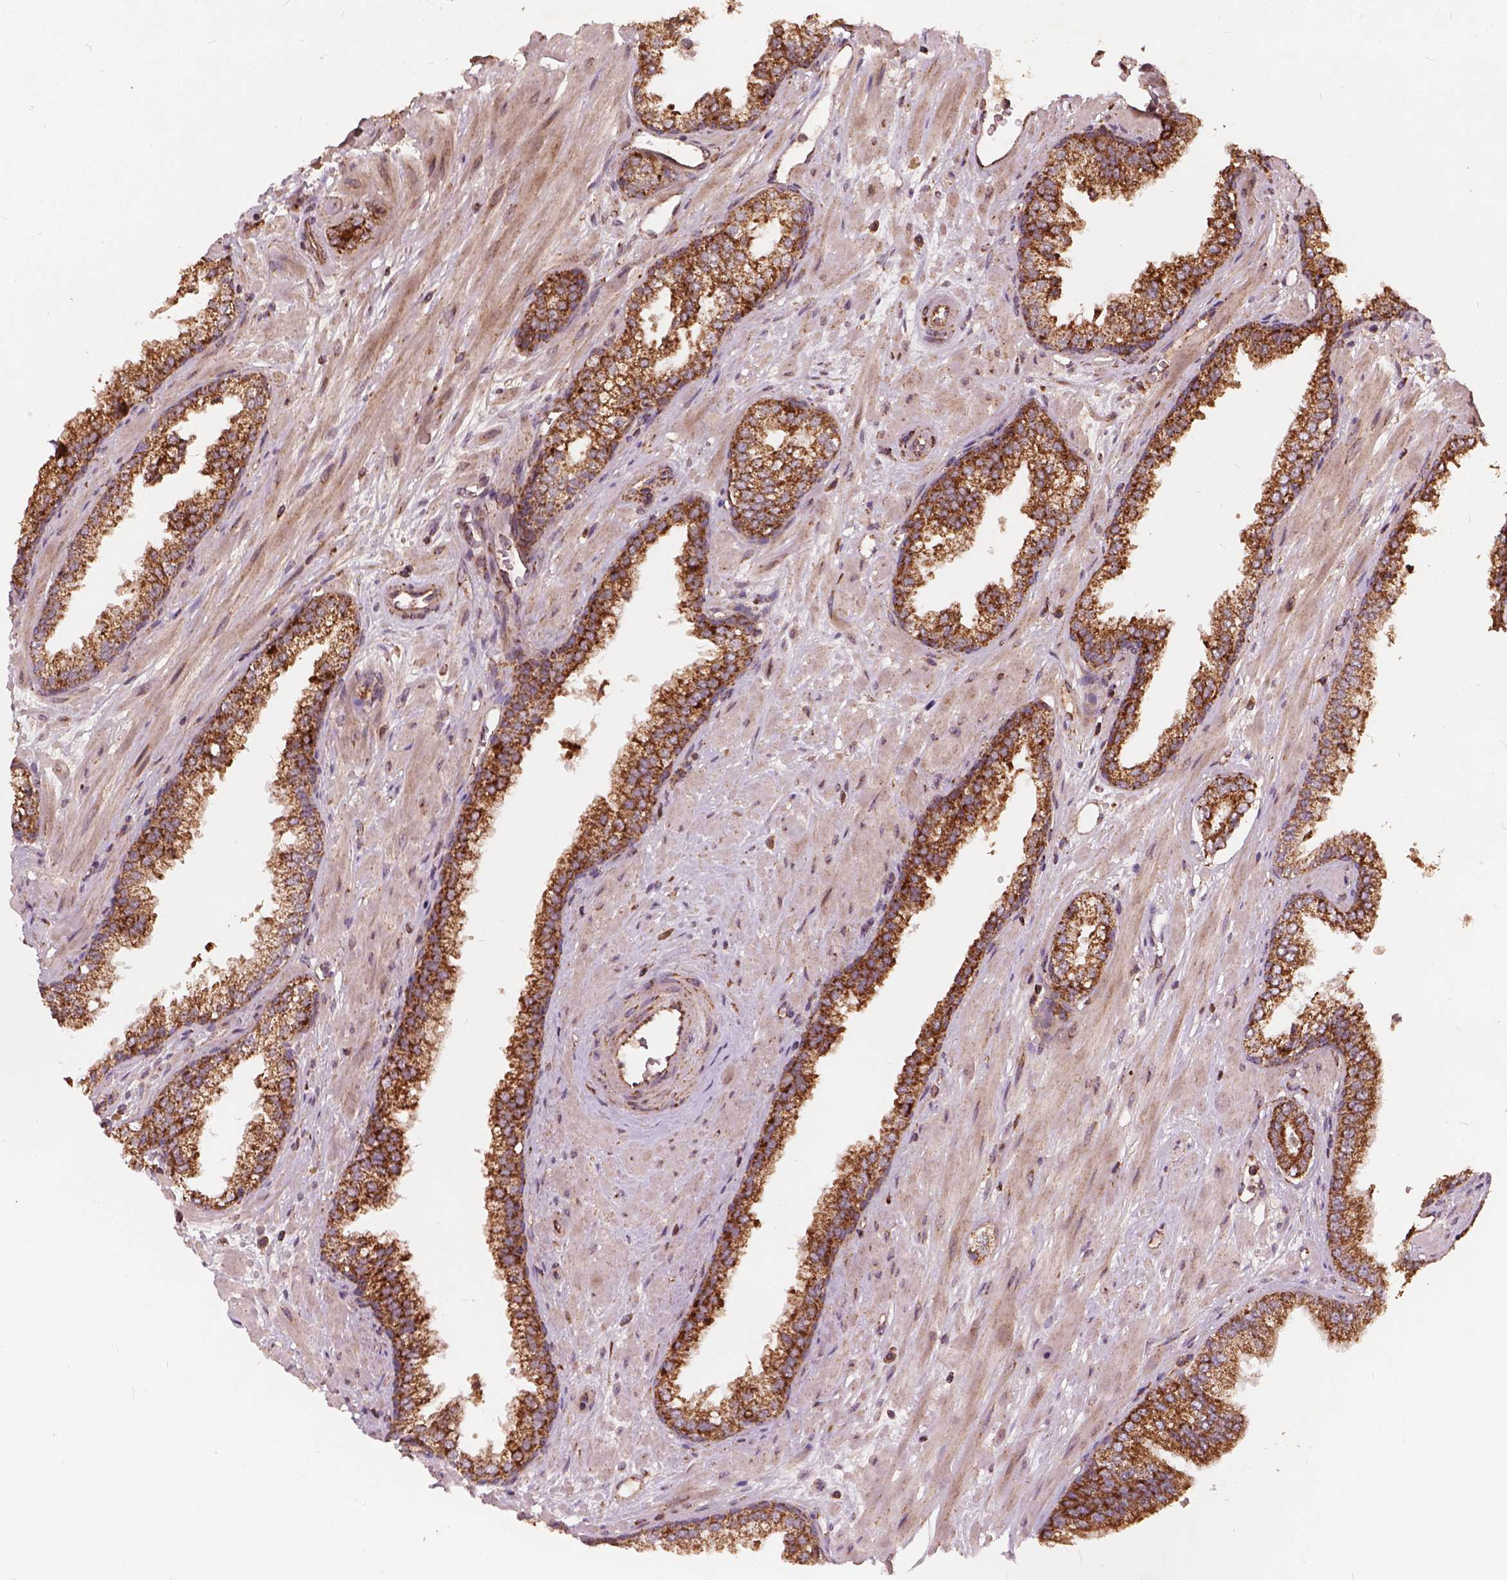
{"staining": {"intensity": "strong", "quantity": ">75%", "location": "cytoplasmic/membranous"}, "tissue": "prostate cancer", "cell_type": "Tumor cells", "image_type": "cancer", "snomed": [{"axis": "morphology", "description": "Adenocarcinoma, Low grade"}, {"axis": "topography", "description": "Prostate"}], "caption": "Prostate cancer (adenocarcinoma (low-grade)) was stained to show a protein in brown. There is high levels of strong cytoplasmic/membranous positivity in approximately >75% of tumor cells.", "gene": "UBXN2A", "patient": {"sex": "male", "age": 61}}